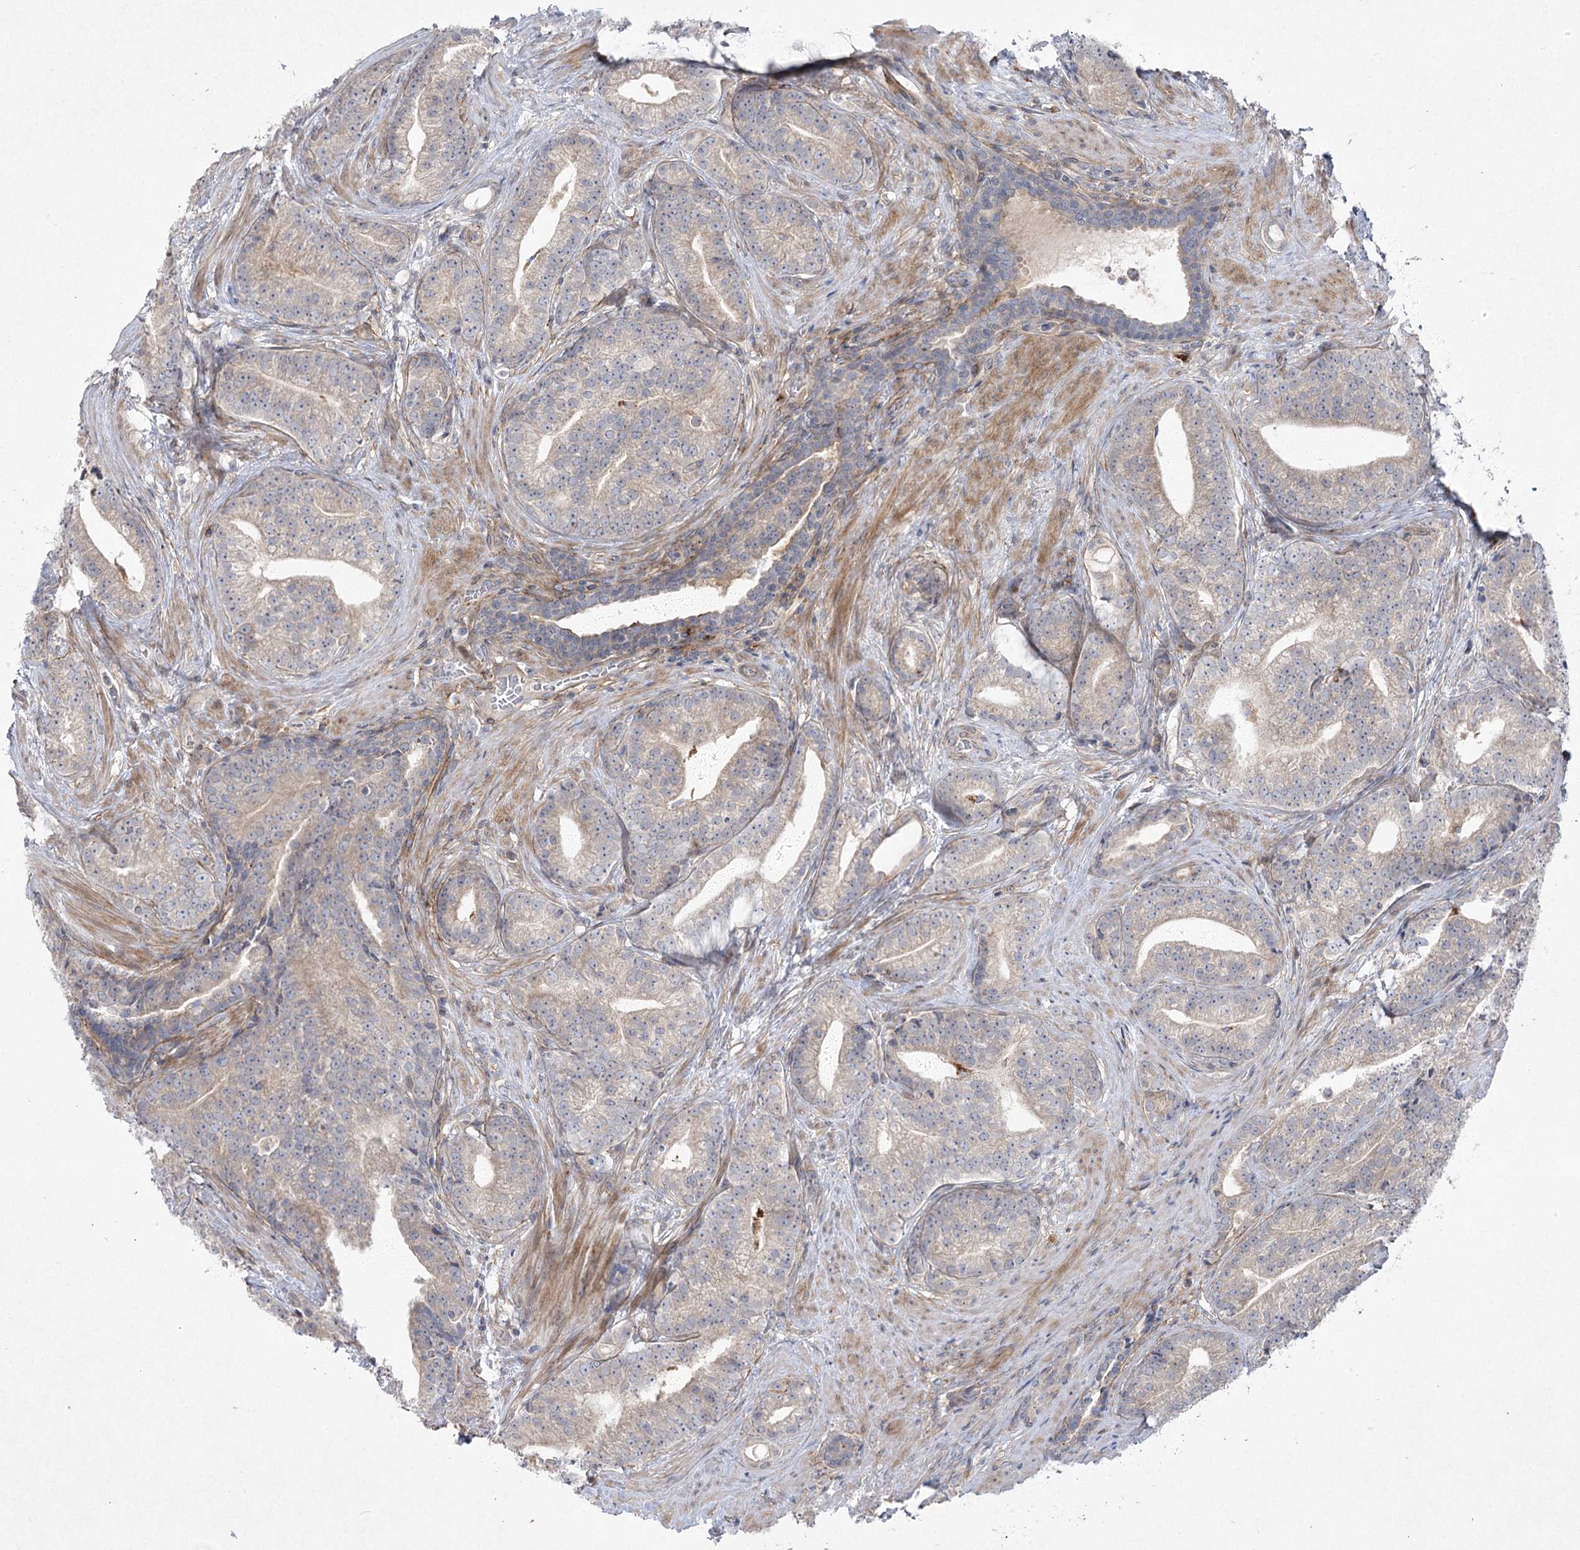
{"staining": {"intensity": "weak", "quantity": ">75%", "location": "cytoplasmic/membranous"}, "tissue": "prostate cancer", "cell_type": "Tumor cells", "image_type": "cancer", "snomed": [{"axis": "morphology", "description": "Adenocarcinoma, Low grade"}, {"axis": "topography", "description": "Prostate"}], "caption": "An image of human prostate cancer stained for a protein exhibits weak cytoplasmic/membranous brown staining in tumor cells. The staining was performed using DAB (3,3'-diaminobenzidine), with brown indicating positive protein expression. Nuclei are stained blue with hematoxylin.", "gene": "SH3BP5L", "patient": {"sex": "male", "age": 71}}